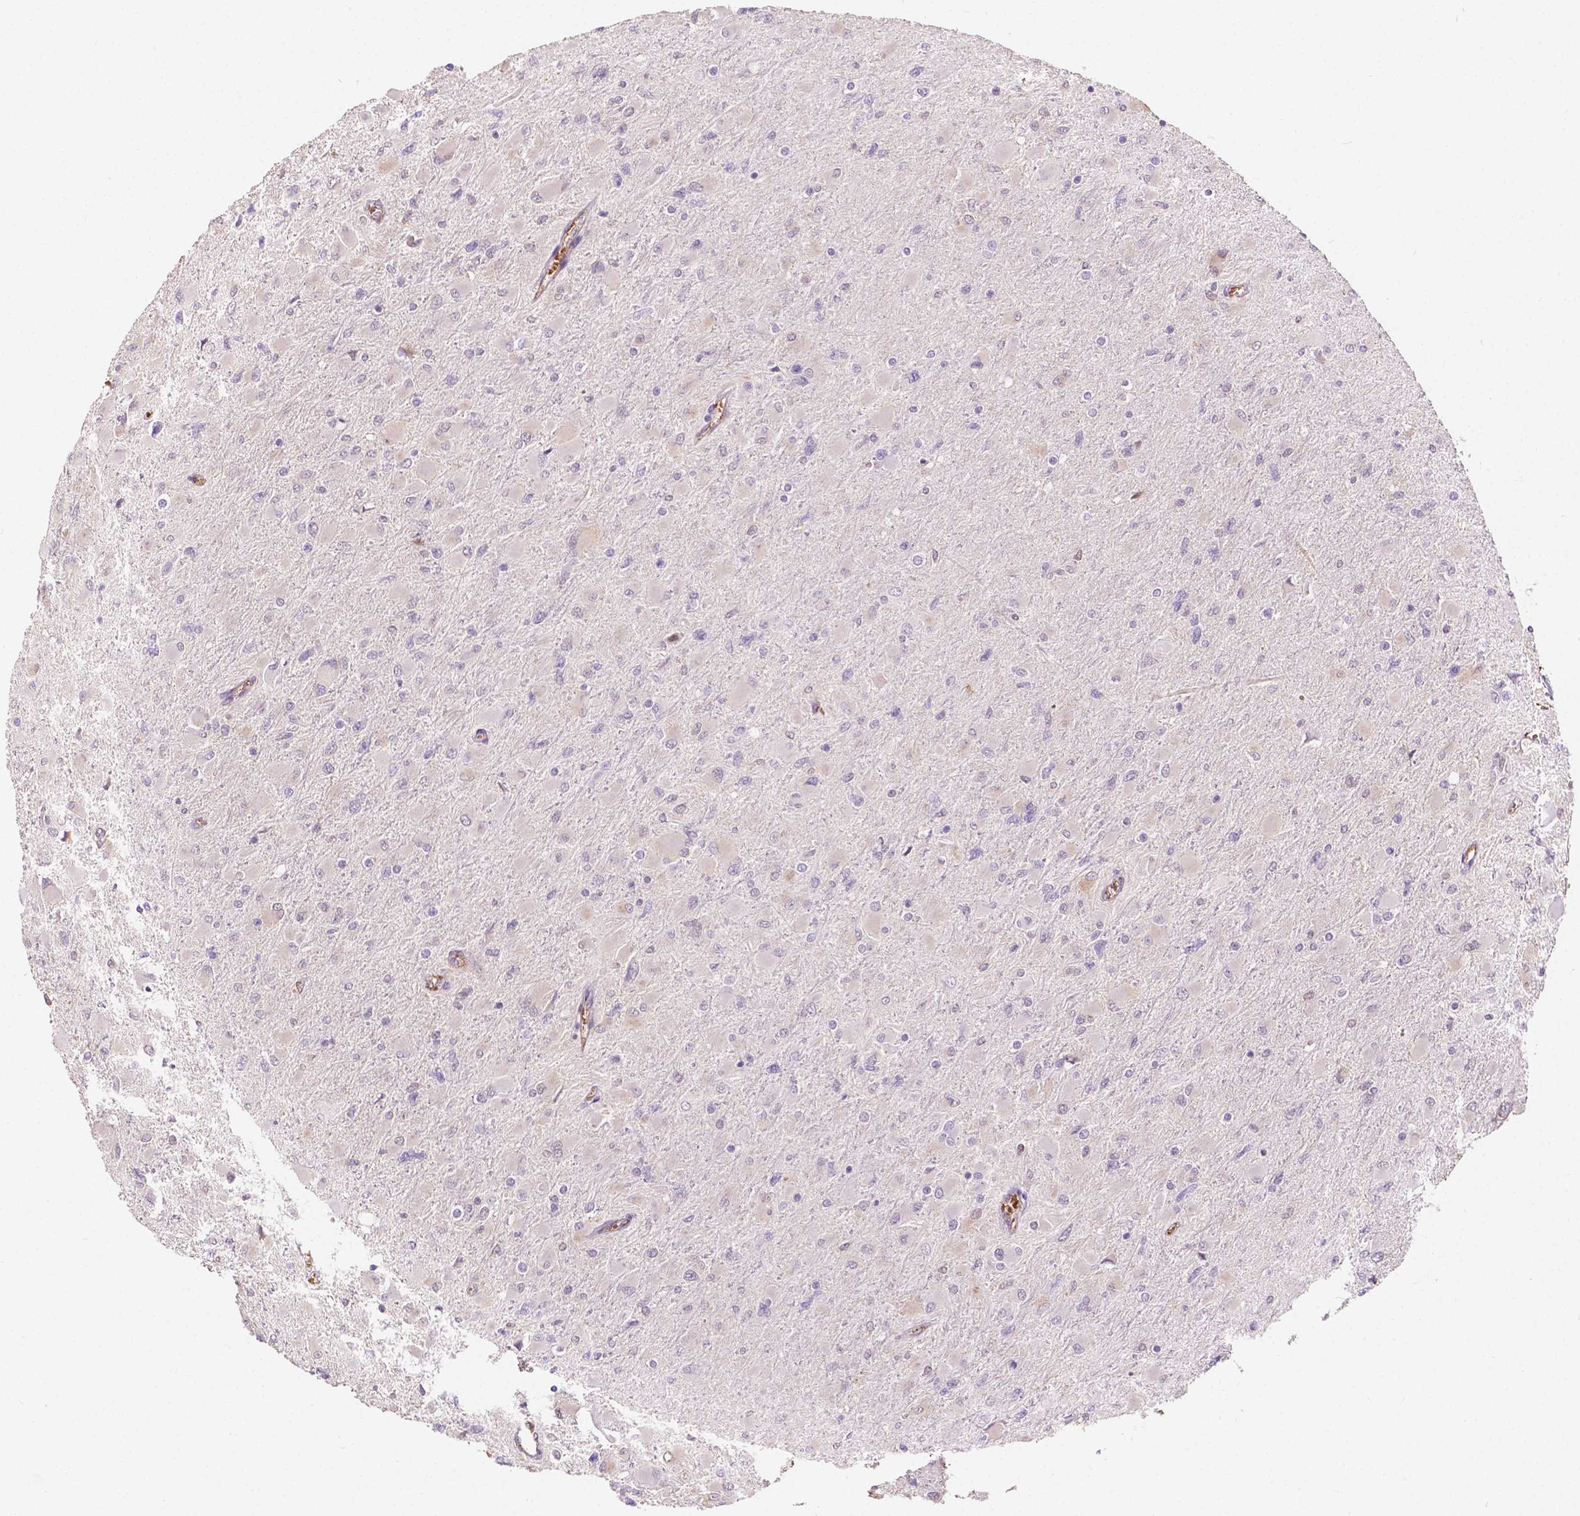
{"staining": {"intensity": "negative", "quantity": "none", "location": "none"}, "tissue": "glioma", "cell_type": "Tumor cells", "image_type": "cancer", "snomed": [{"axis": "morphology", "description": "Glioma, malignant, High grade"}, {"axis": "topography", "description": "Cerebral cortex"}], "caption": "Tumor cells show no significant expression in glioma. Nuclei are stained in blue.", "gene": "SLC22A4", "patient": {"sex": "female", "age": 36}}